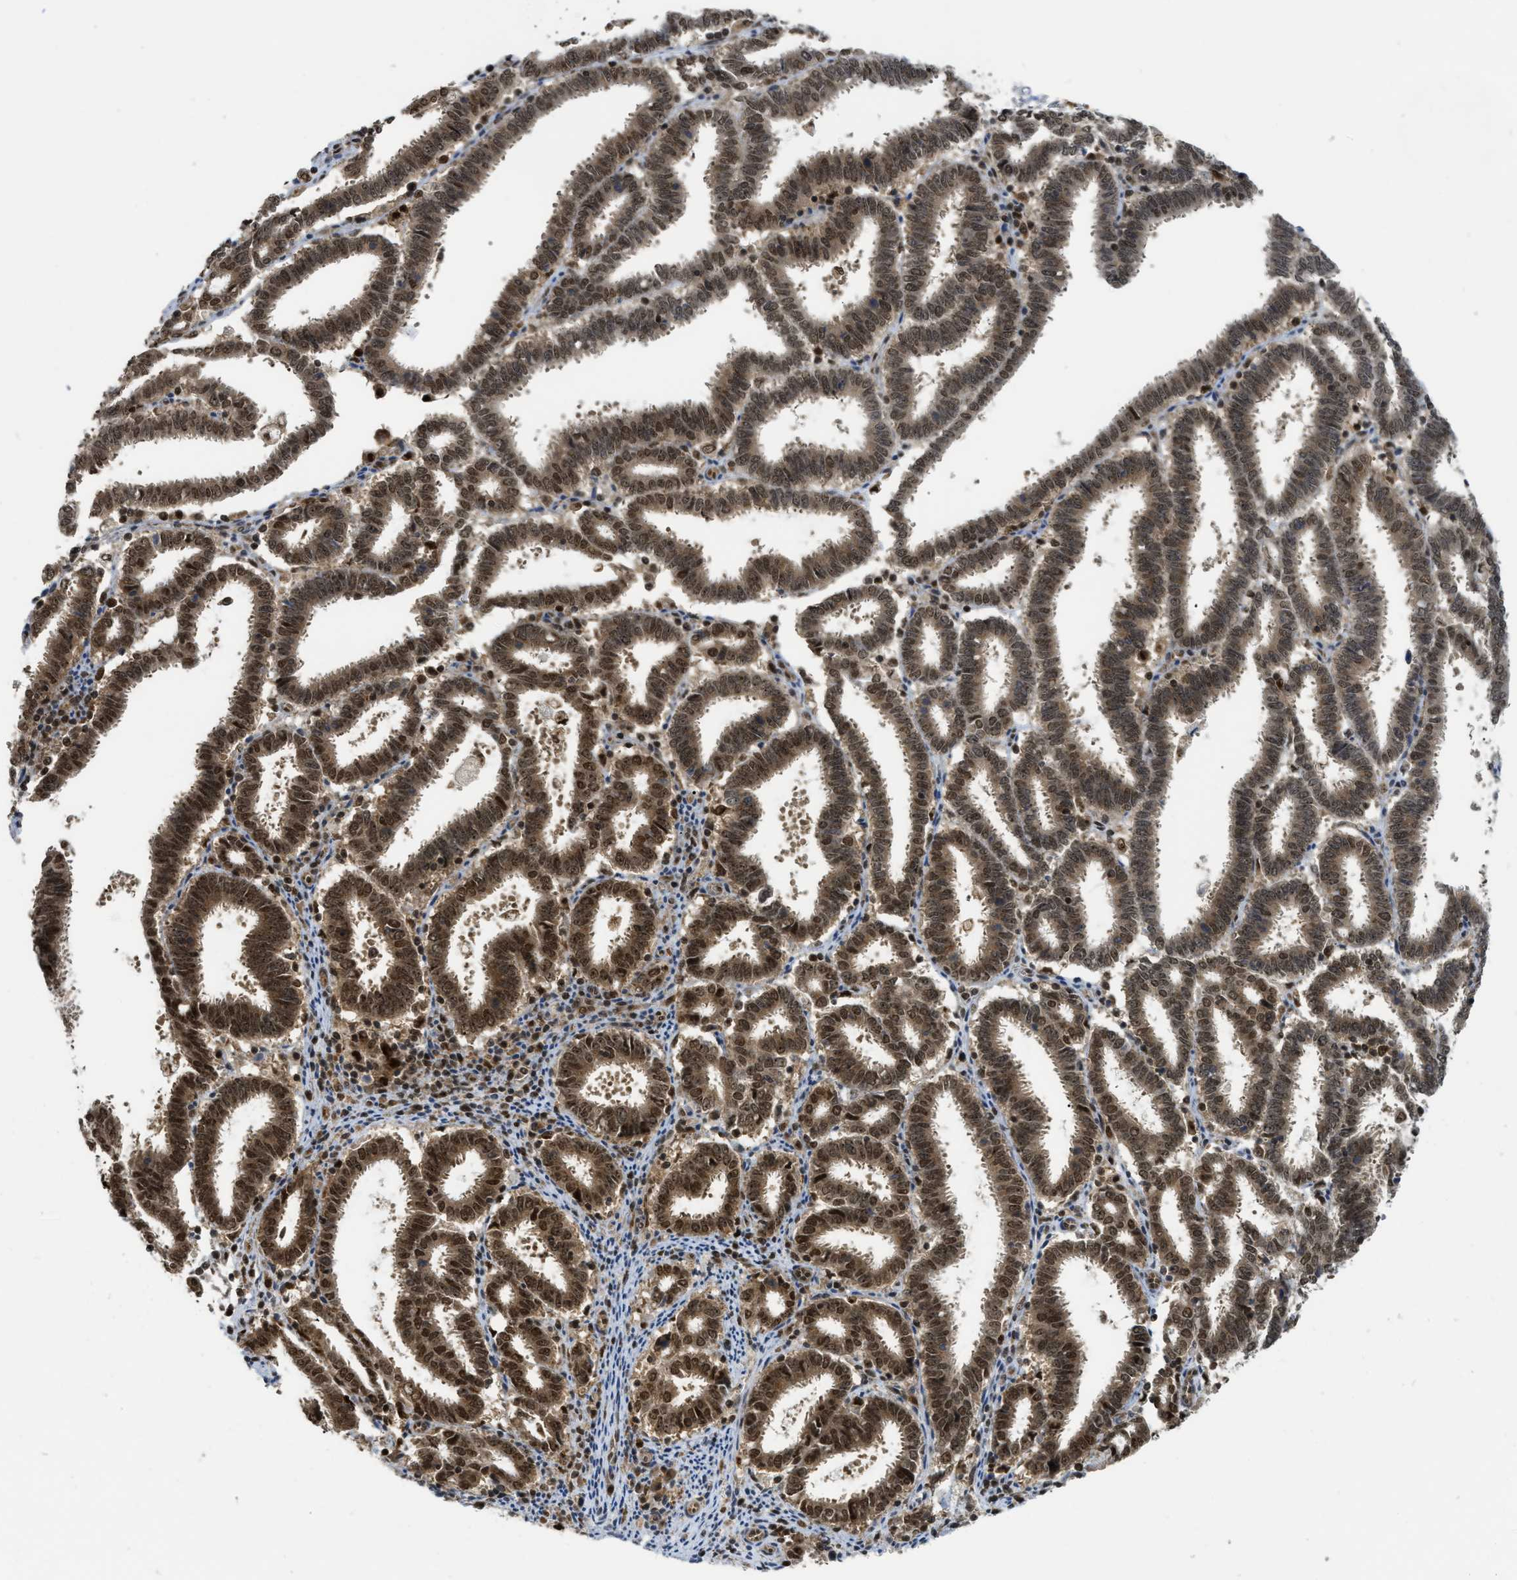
{"staining": {"intensity": "strong", "quantity": ">75%", "location": "cytoplasmic/membranous,nuclear"}, "tissue": "endometrial cancer", "cell_type": "Tumor cells", "image_type": "cancer", "snomed": [{"axis": "morphology", "description": "Adenocarcinoma, NOS"}, {"axis": "topography", "description": "Uterus"}], "caption": "Immunohistochemical staining of endometrial cancer demonstrates strong cytoplasmic/membranous and nuclear protein positivity in about >75% of tumor cells.", "gene": "TACC1", "patient": {"sex": "female", "age": 83}}